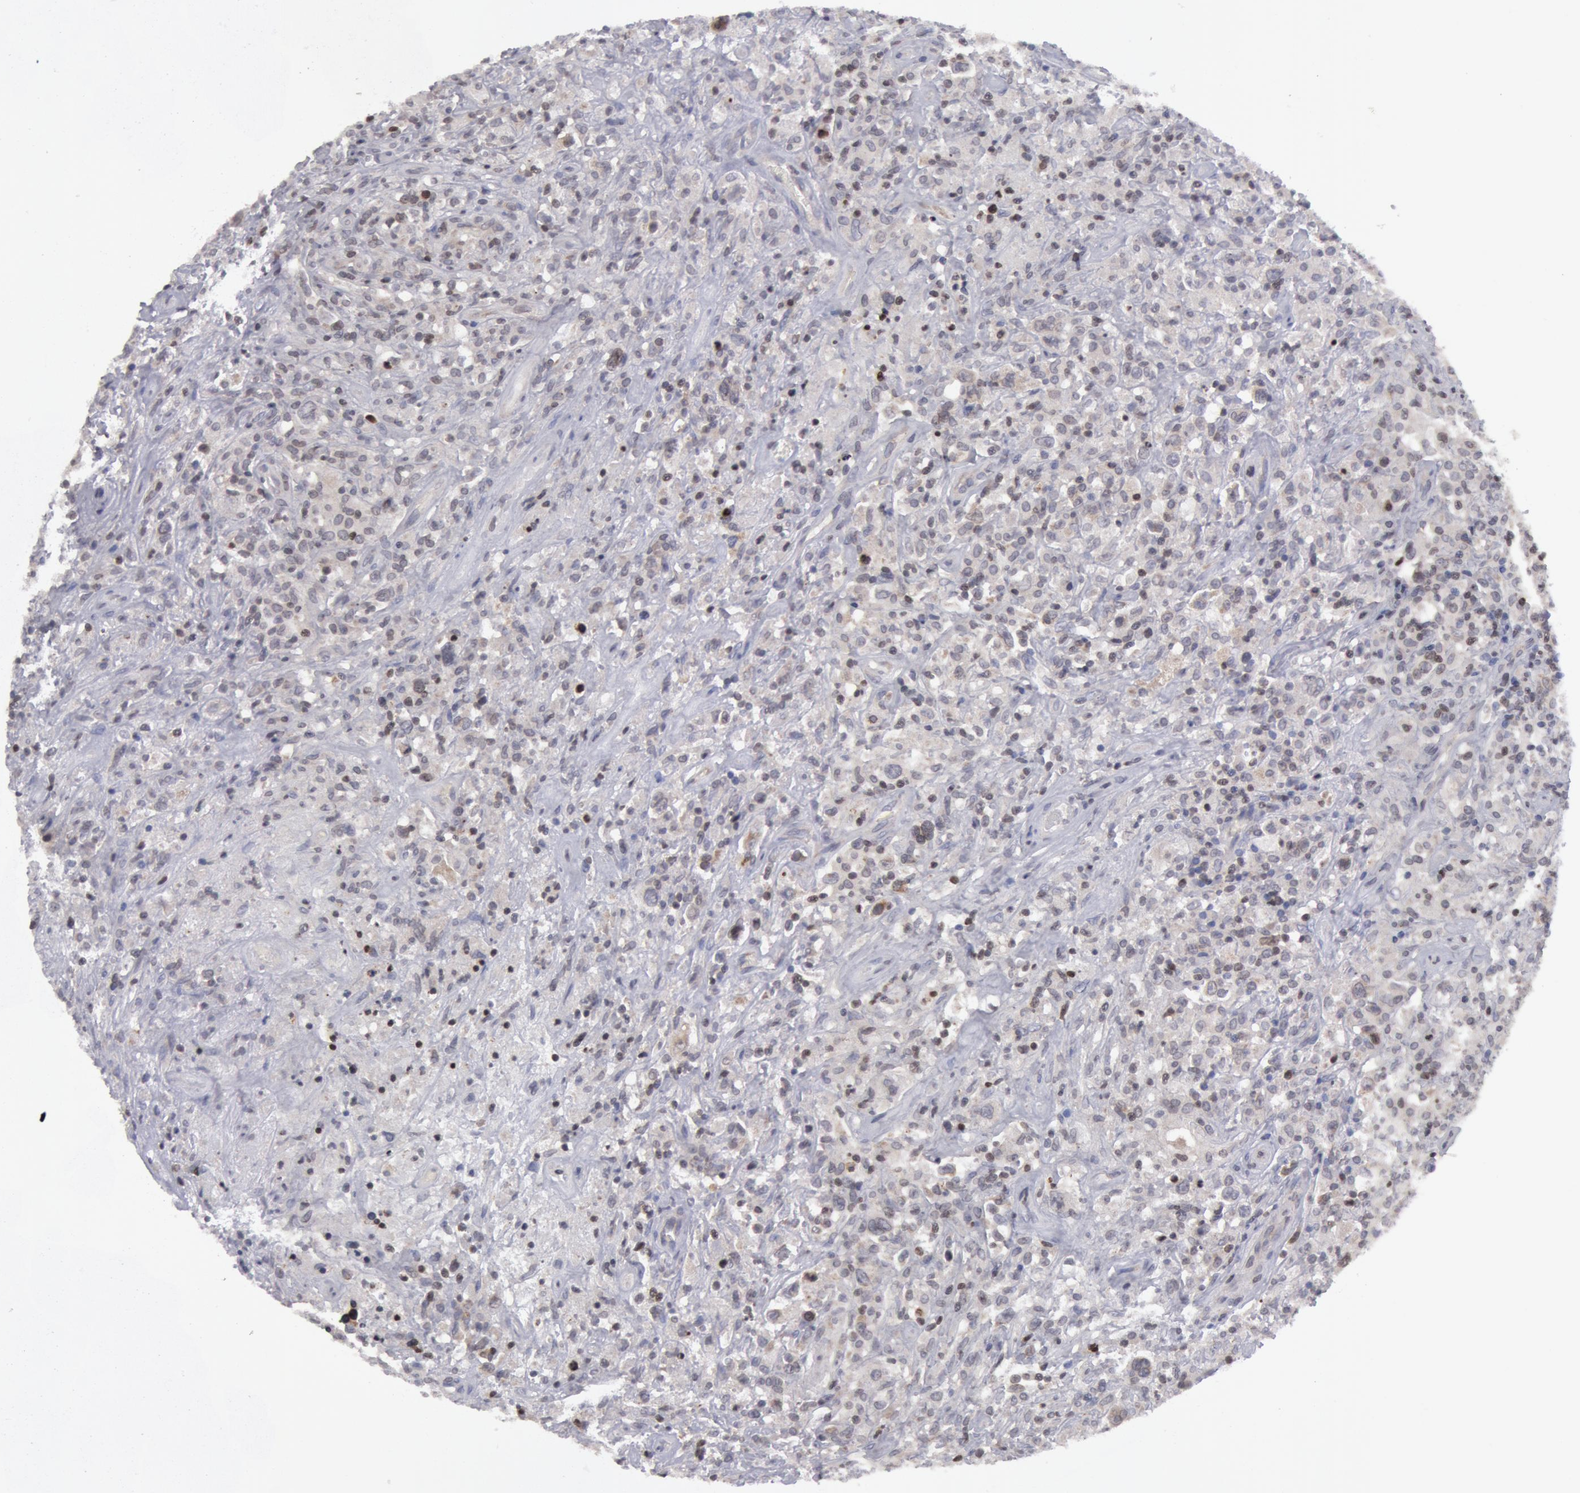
{"staining": {"intensity": "negative", "quantity": "none", "location": "none"}, "tissue": "lymphoma", "cell_type": "Tumor cells", "image_type": "cancer", "snomed": [{"axis": "morphology", "description": "Hodgkin's disease, NOS"}, {"axis": "topography", "description": "Lymph node"}], "caption": "High magnification brightfield microscopy of Hodgkin's disease stained with DAB (3,3'-diaminobenzidine) (brown) and counterstained with hematoxylin (blue): tumor cells show no significant expression.", "gene": "ERBB2", "patient": {"sex": "male", "age": 46}}